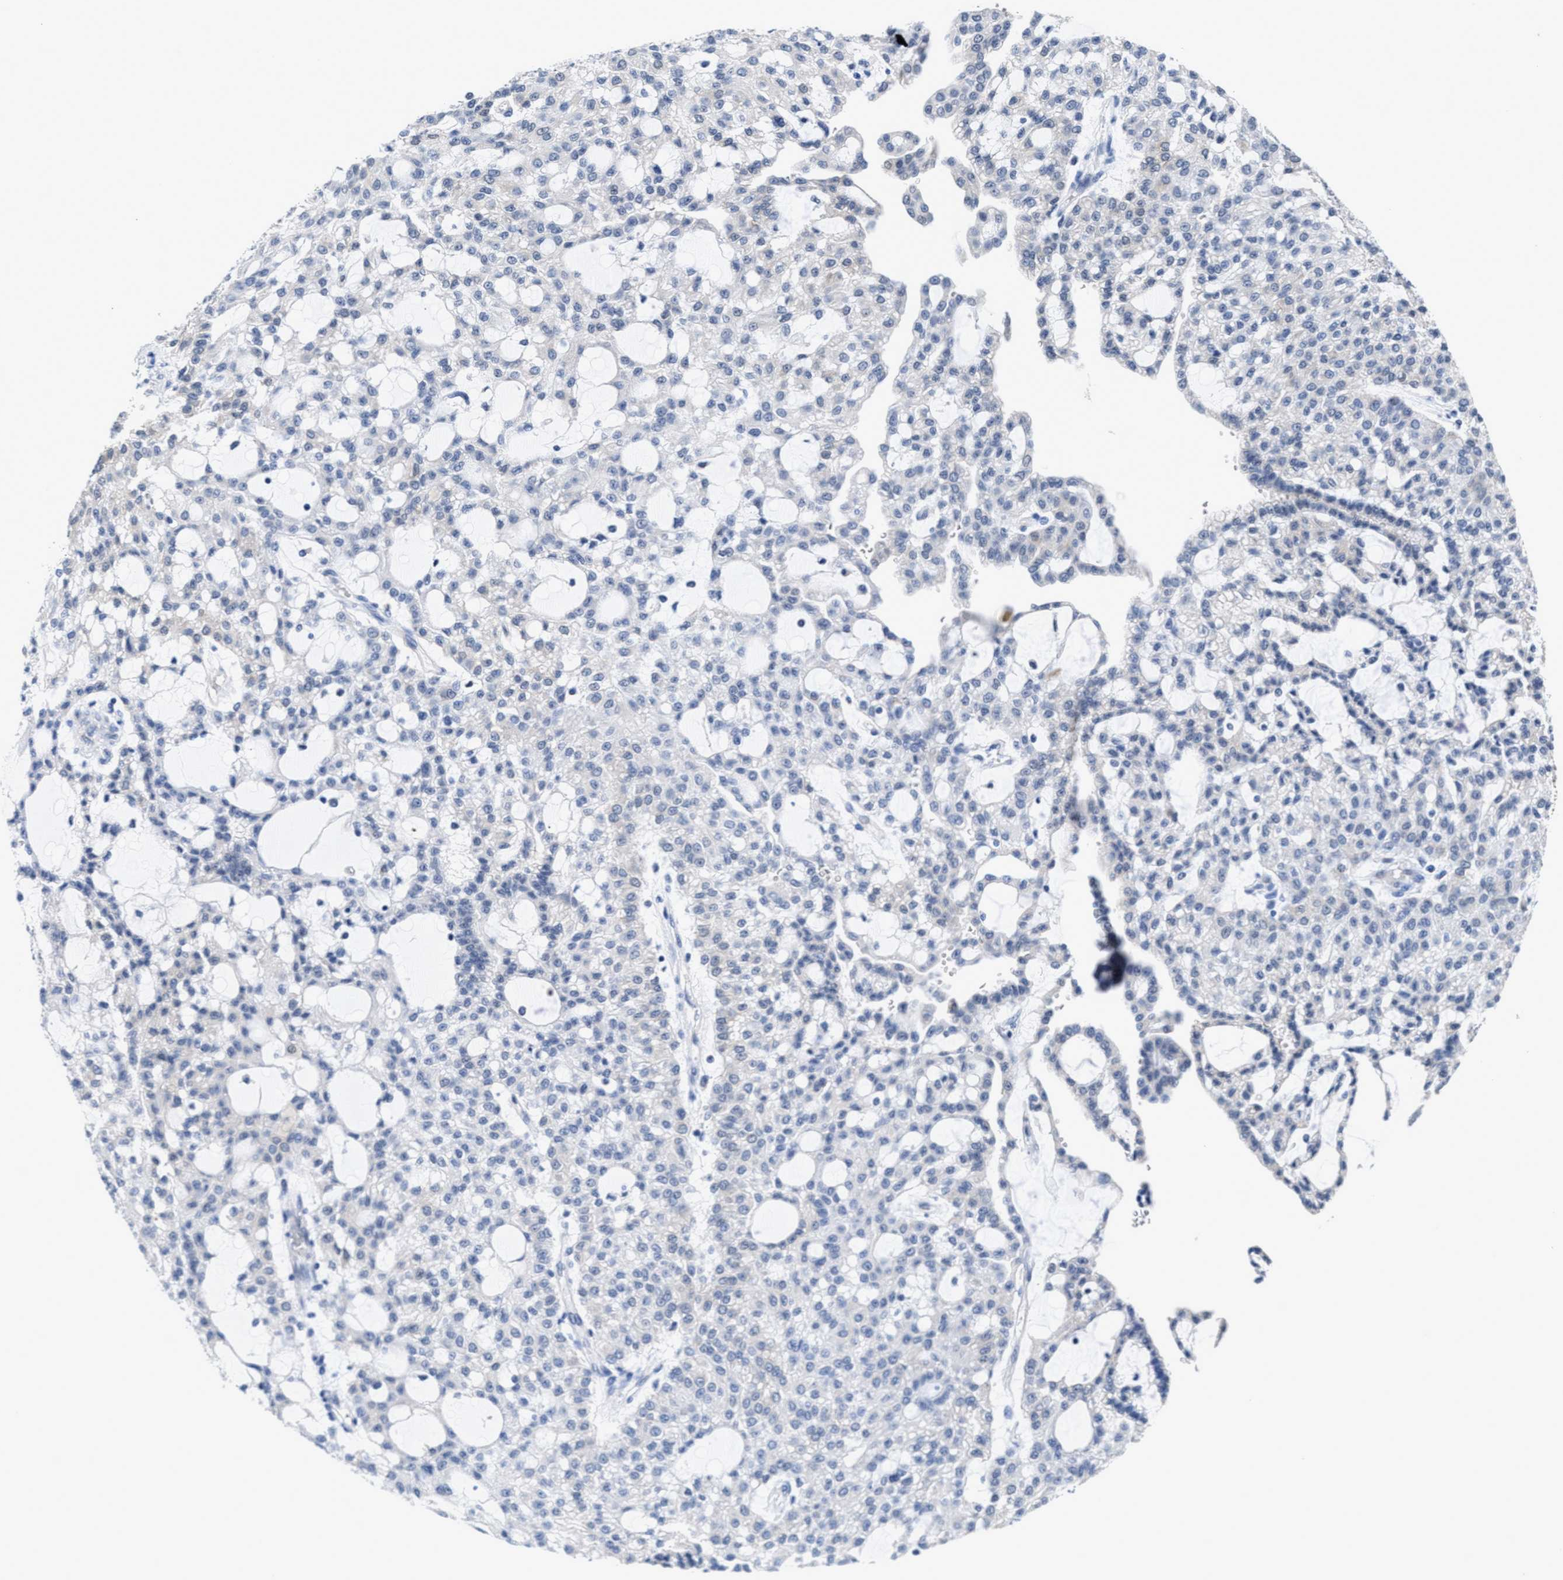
{"staining": {"intensity": "negative", "quantity": "none", "location": "none"}, "tissue": "renal cancer", "cell_type": "Tumor cells", "image_type": "cancer", "snomed": [{"axis": "morphology", "description": "Adenocarcinoma, NOS"}, {"axis": "topography", "description": "Kidney"}], "caption": "Immunohistochemistry image of neoplastic tissue: renal cancer stained with DAB displays no significant protein expression in tumor cells.", "gene": "ACLY", "patient": {"sex": "male", "age": 63}}